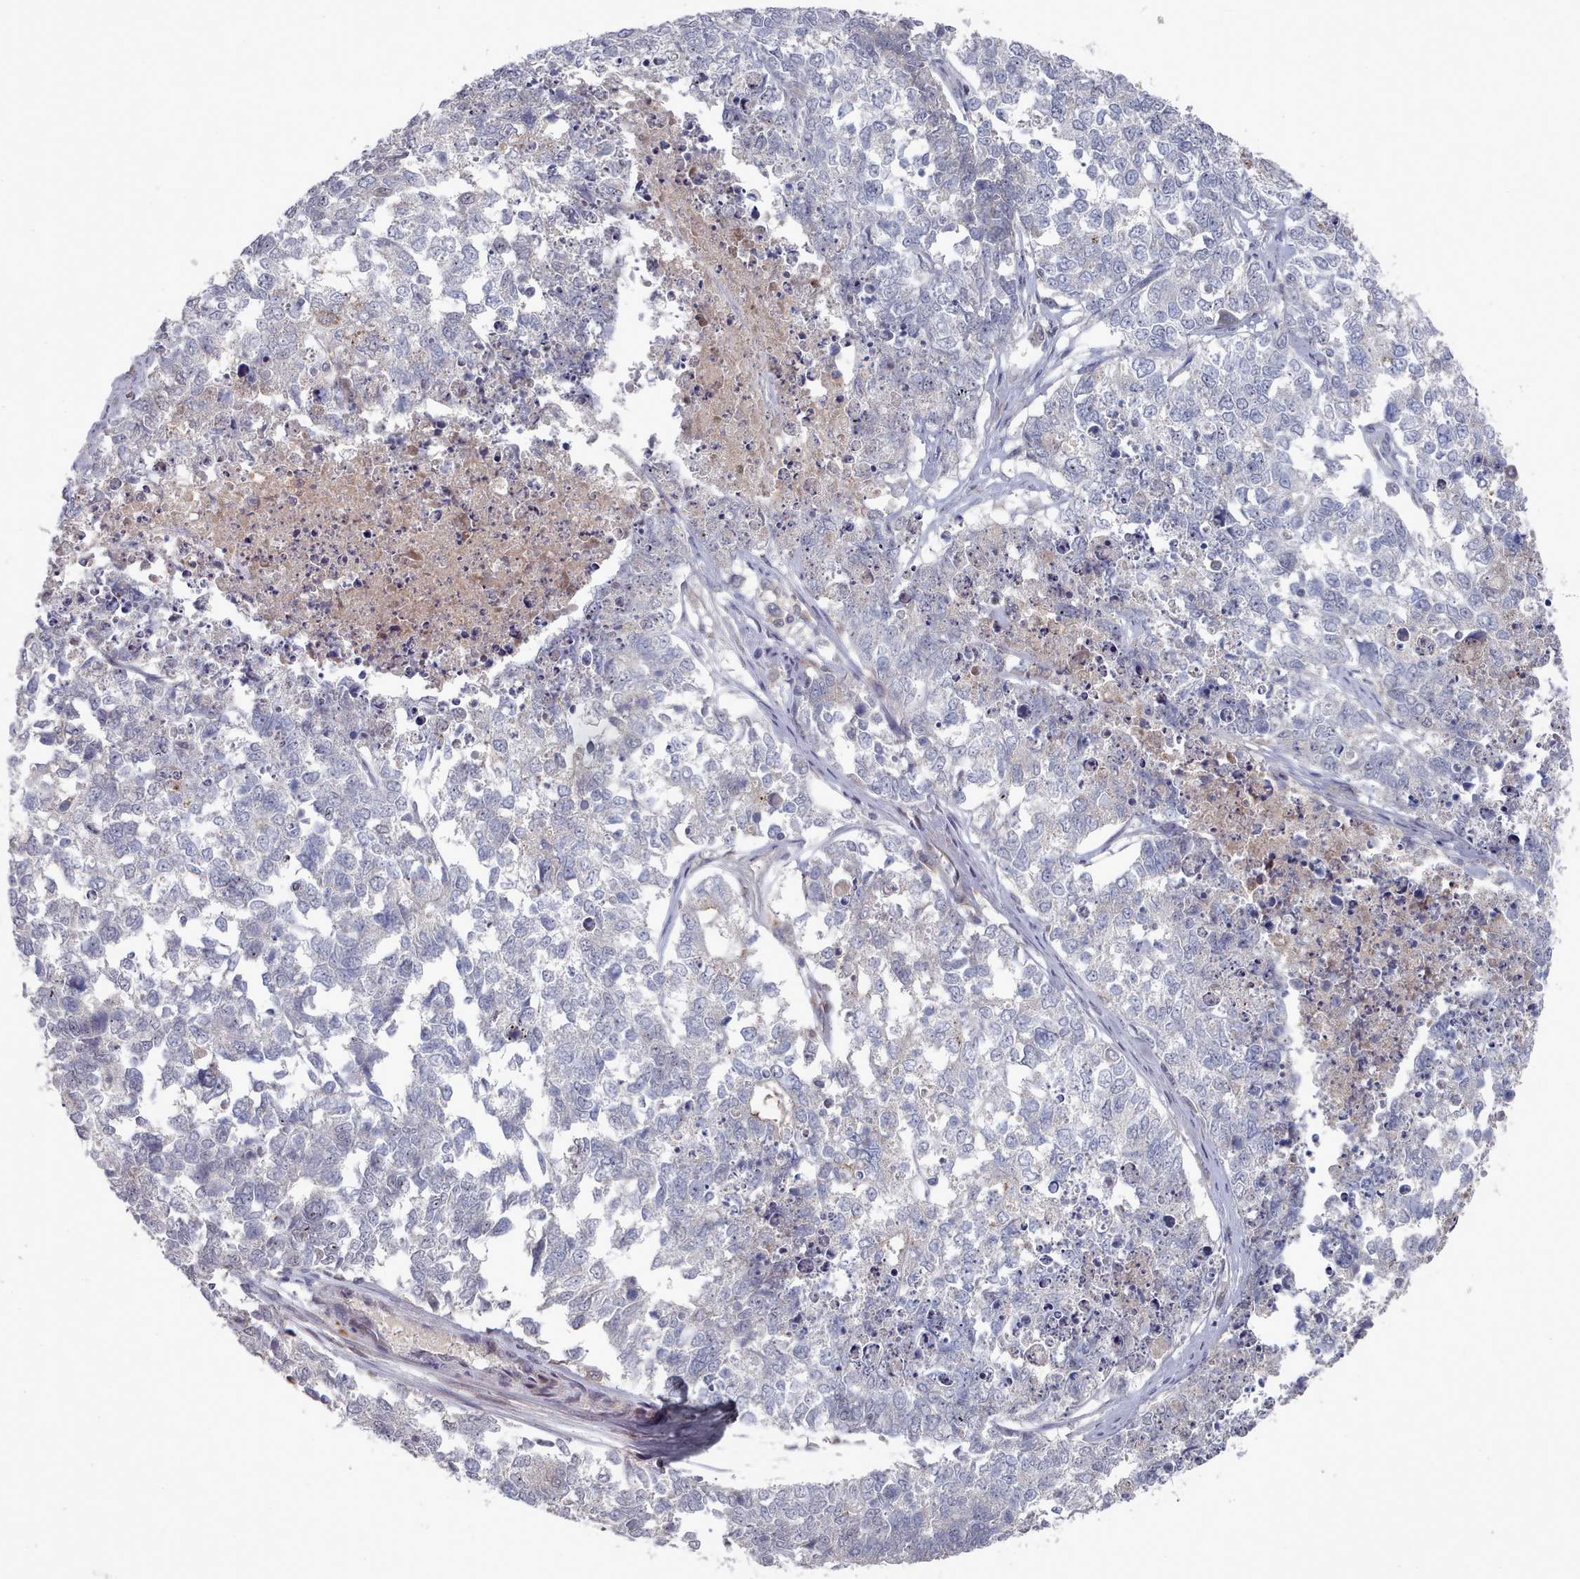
{"staining": {"intensity": "negative", "quantity": "none", "location": "none"}, "tissue": "cervical cancer", "cell_type": "Tumor cells", "image_type": "cancer", "snomed": [{"axis": "morphology", "description": "Squamous cell carcinoma, NOS"}, {"axis": "topography", "description": "Cervix"}], "caption": "Micrograph shows no protein expression in tumor cells of cervical squamous cell carcinoma tissue.", "gene": "COL8A2", "patient": {"sex": "female", "age": 63}}